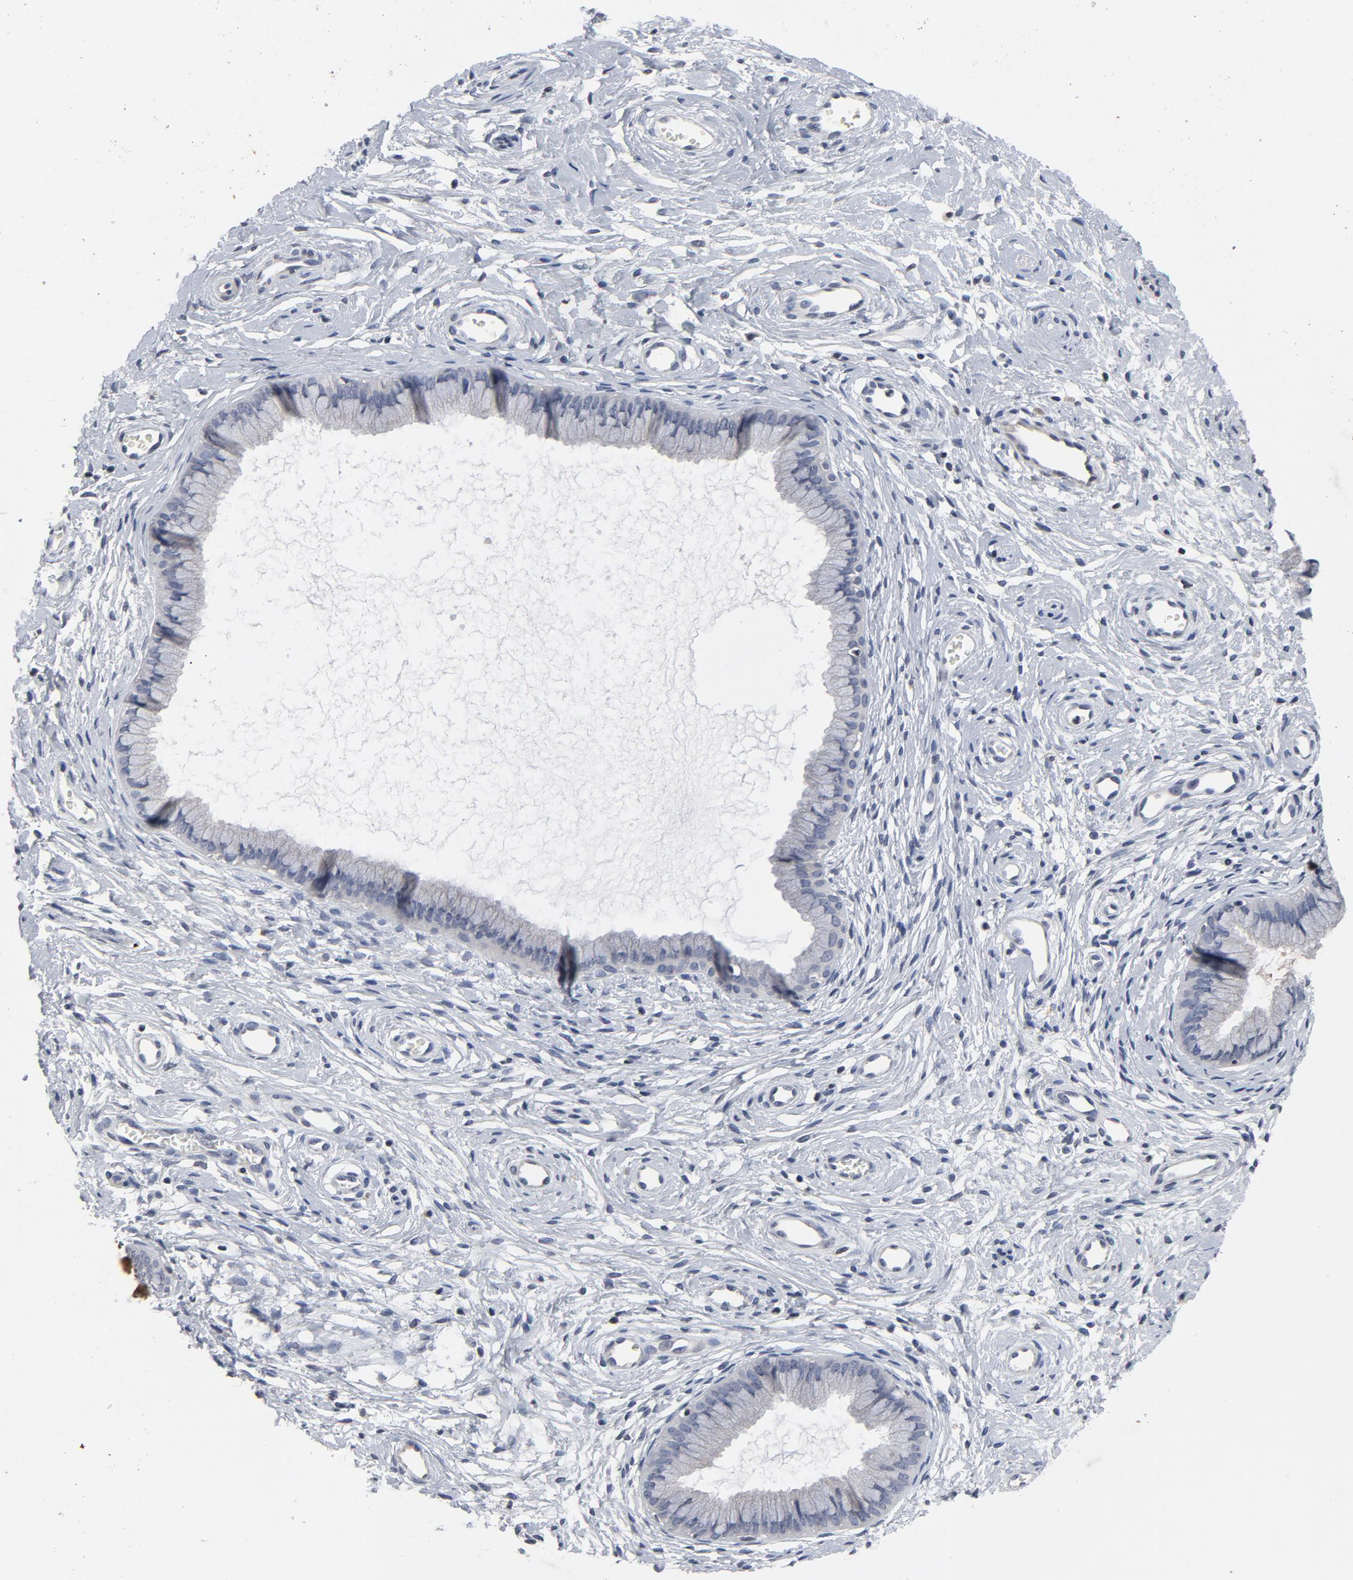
{"staining": {"intensity": "negative", "quantity": "none", "location": "none"}, "tissue": "cervix", "cell_type": "Glandular cells", "image_type": "normal", "snomed": [{"axis": "morphology", "description": "Normal tissue, NOS"}, {"axis": "topography", "description": "Cervix"}], "caption": "Histopathology image shows no significant protein positivity in glandular cells of benign cervix.", "gene": "TCL1A", "patient": {"sex": "female", "age": 39}}